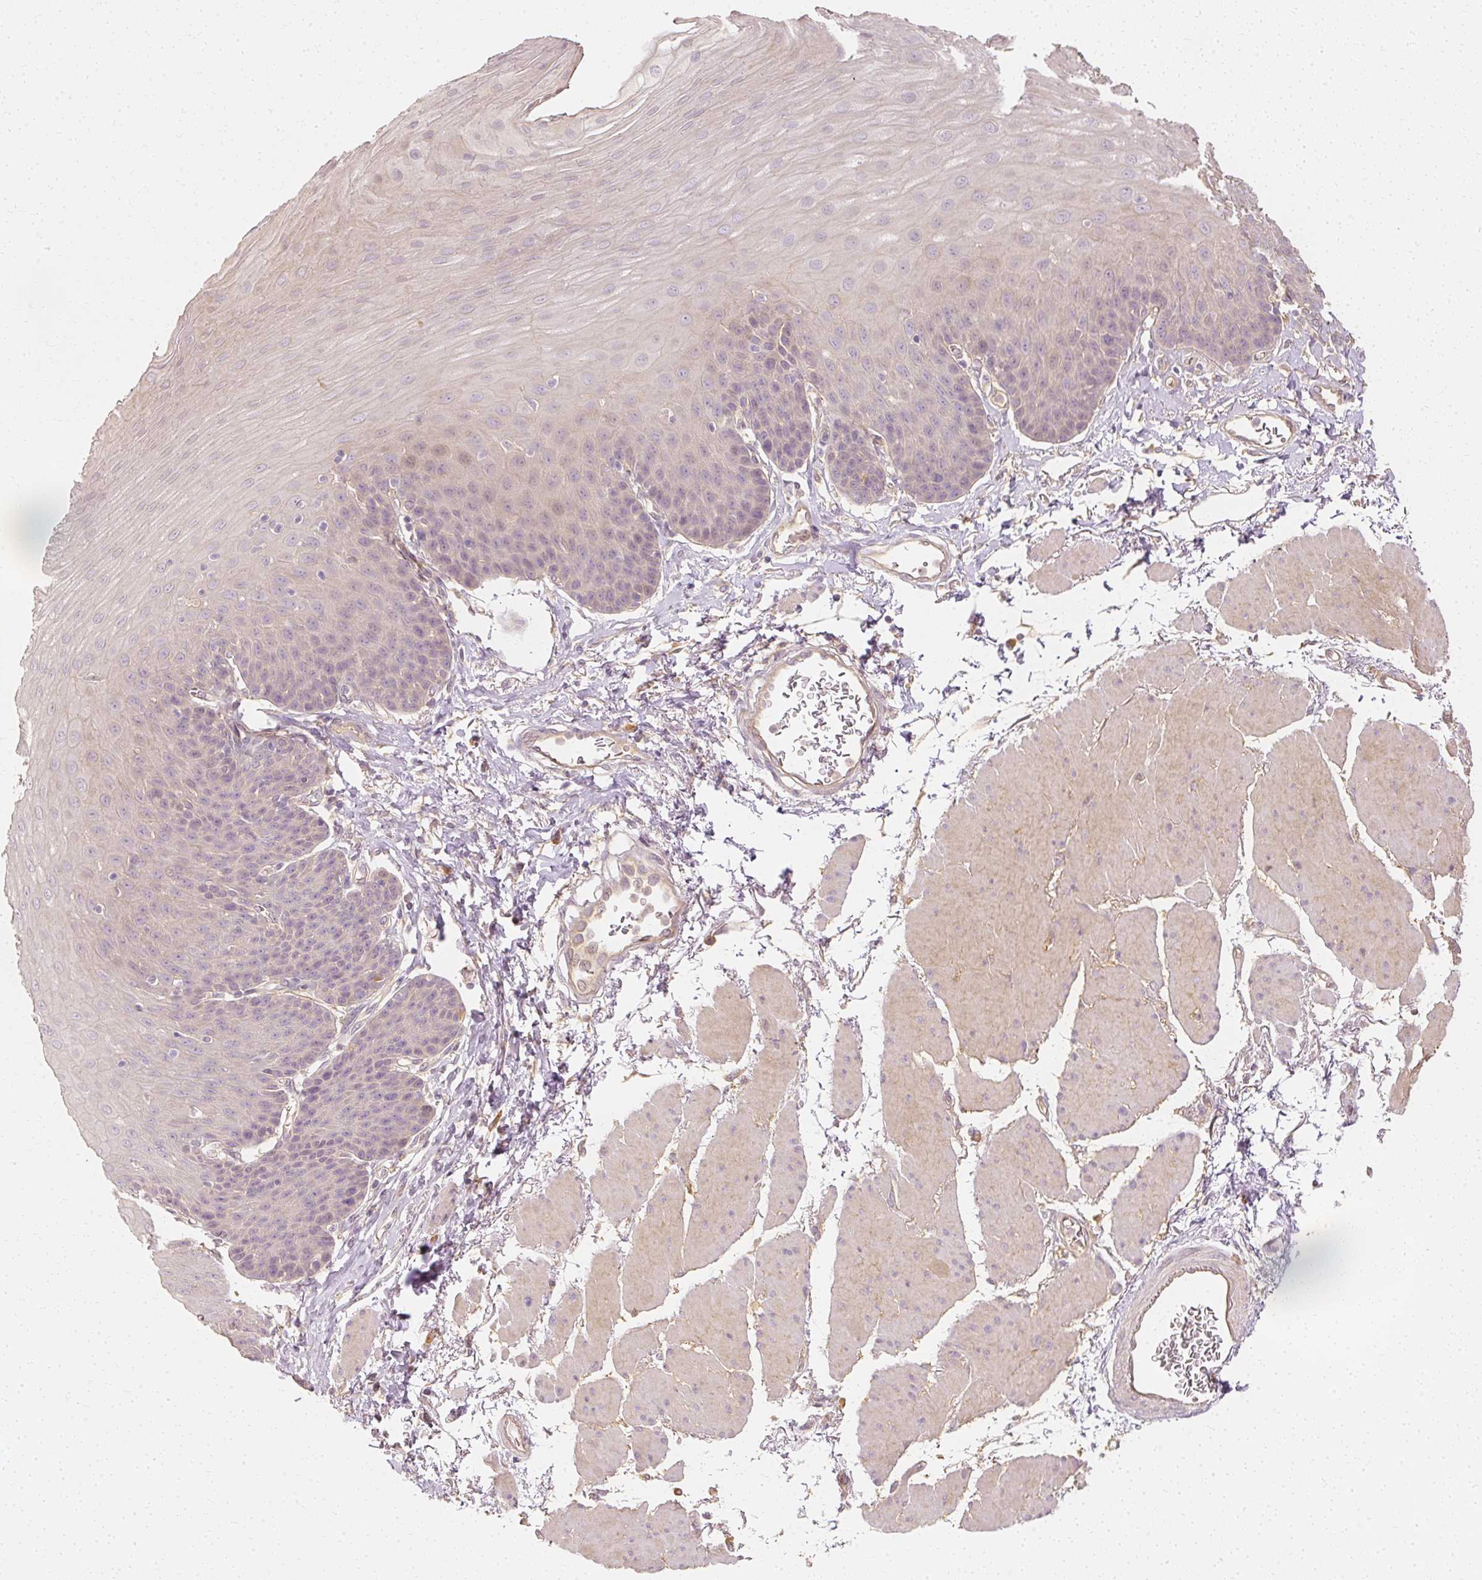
{"staining": {"intensity": "negative", "quantity": "none", "location": "none"}, "tissue": "esophagus", "cell_type": "Squamous epithelial cells", "image_type": "normal", "snomed": [{"axis": "morphology", "description": "Normal tissue, NOS"}, {"axis": "topography", "description": "Esophagus"}], "caption": "This is an IHC histopathology image of benign esophagus. There is no expression in squamous epithelial cells.", "gene": "GNAQ", "patient": {"sex": "female", "age": 81}}